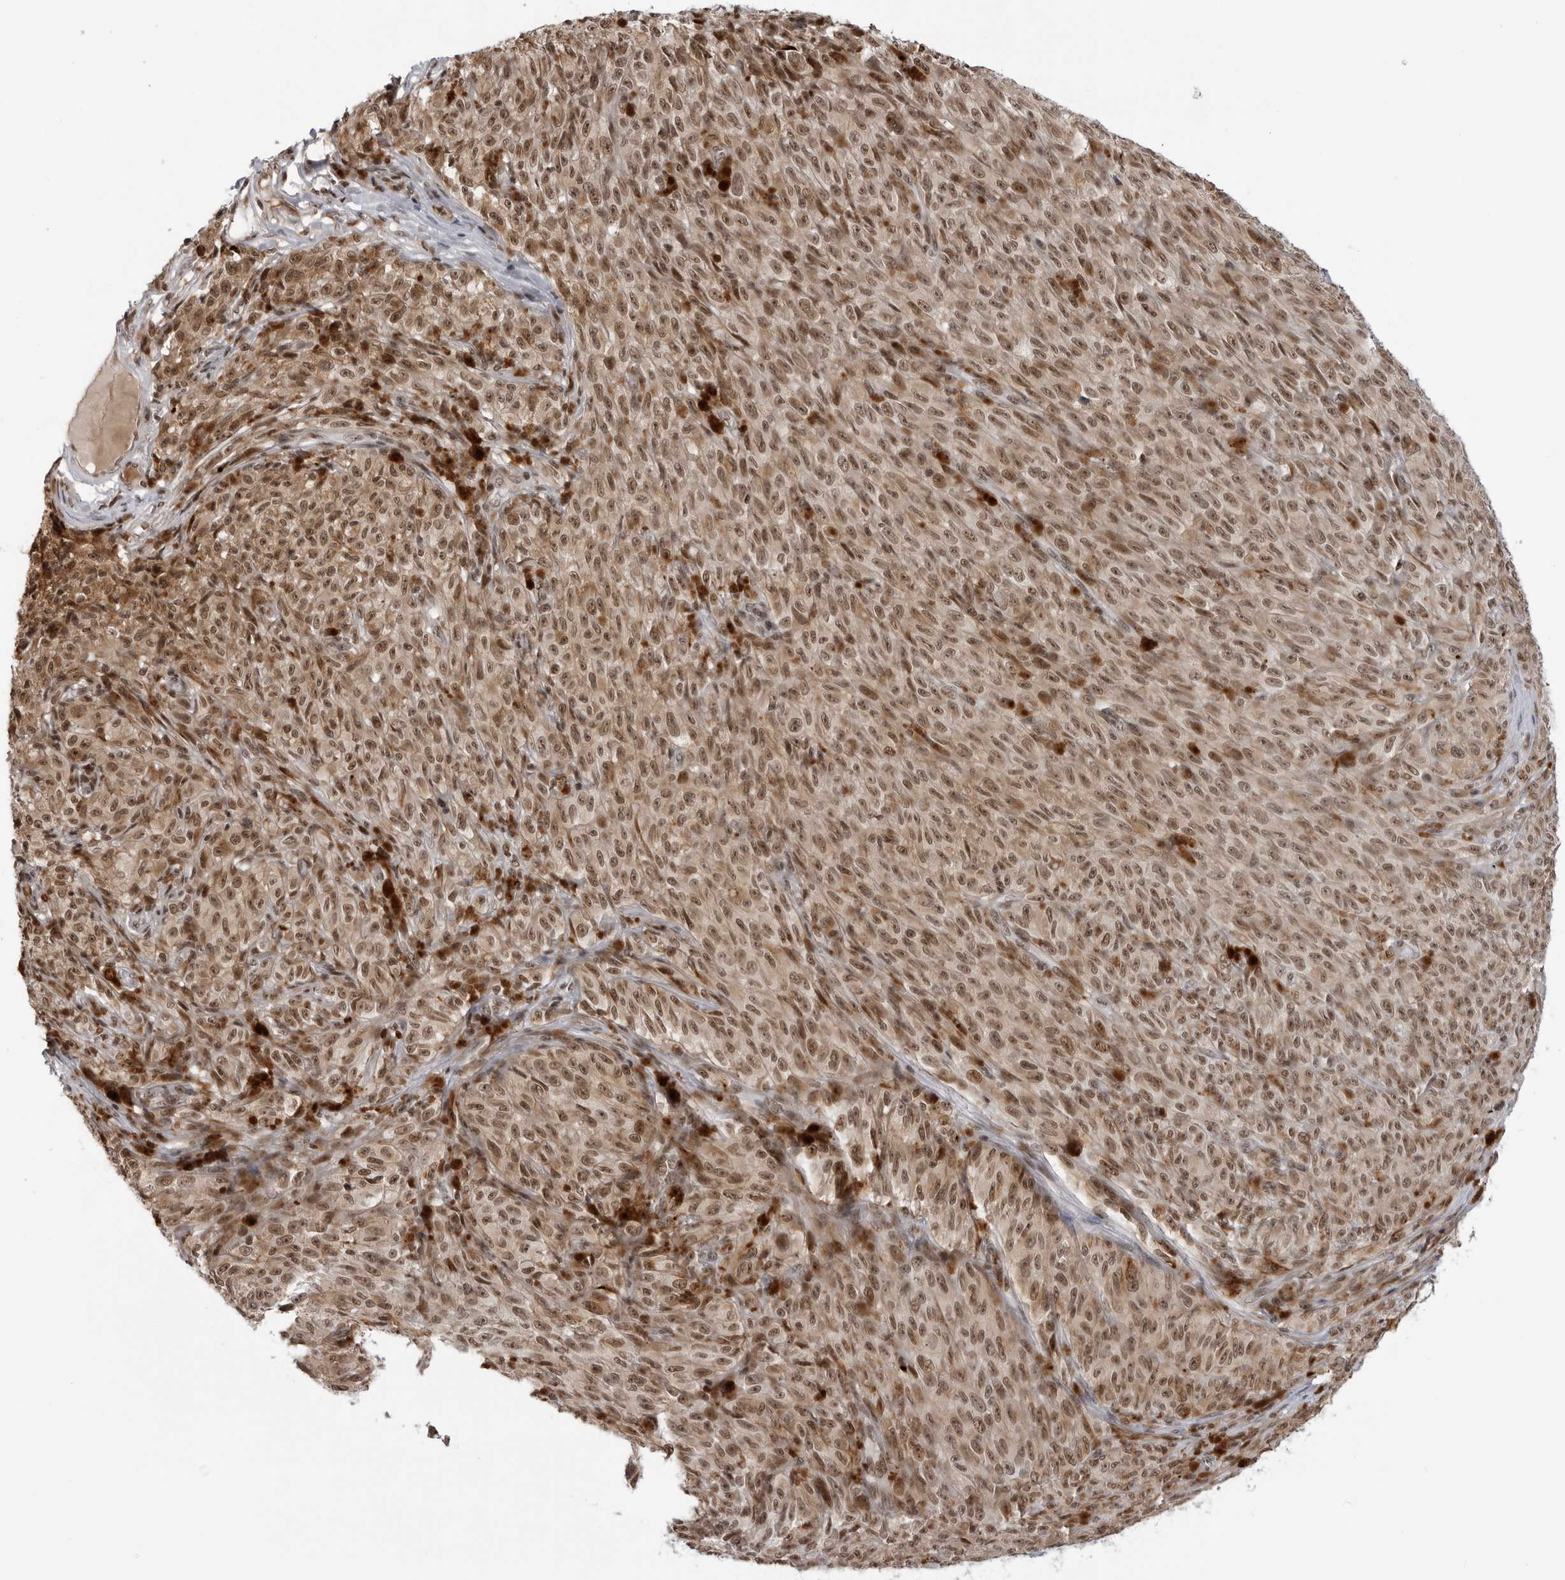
{"staining": {"intensity": "moderate", "quantity": ">75%", "location": "cytoplasmic/membranous,nuclear"}, "tissue": "melanoma", "cell_type": "Tumor cells", "image_type": "cancer", "snomed": [{"axis": "morphology", "description": "Malignant melanoma, NOS"}, {"axis": "topography", "description": "Skin"}], "caption": "Malignant melanoma was stained to show a protein in brown. There is medium levels of moderate cytoplasmic/membranous and nuclear staining in approximately >75% of tumor cells. The staining is performed using DAB (3,3'-diaminobenzidine) brown chromogen to label protein expression. The nuclei are counter-stained blue using hematoxylin.", "gene": "TRIM66", "patient": {"sex": "female", "age": 82}}